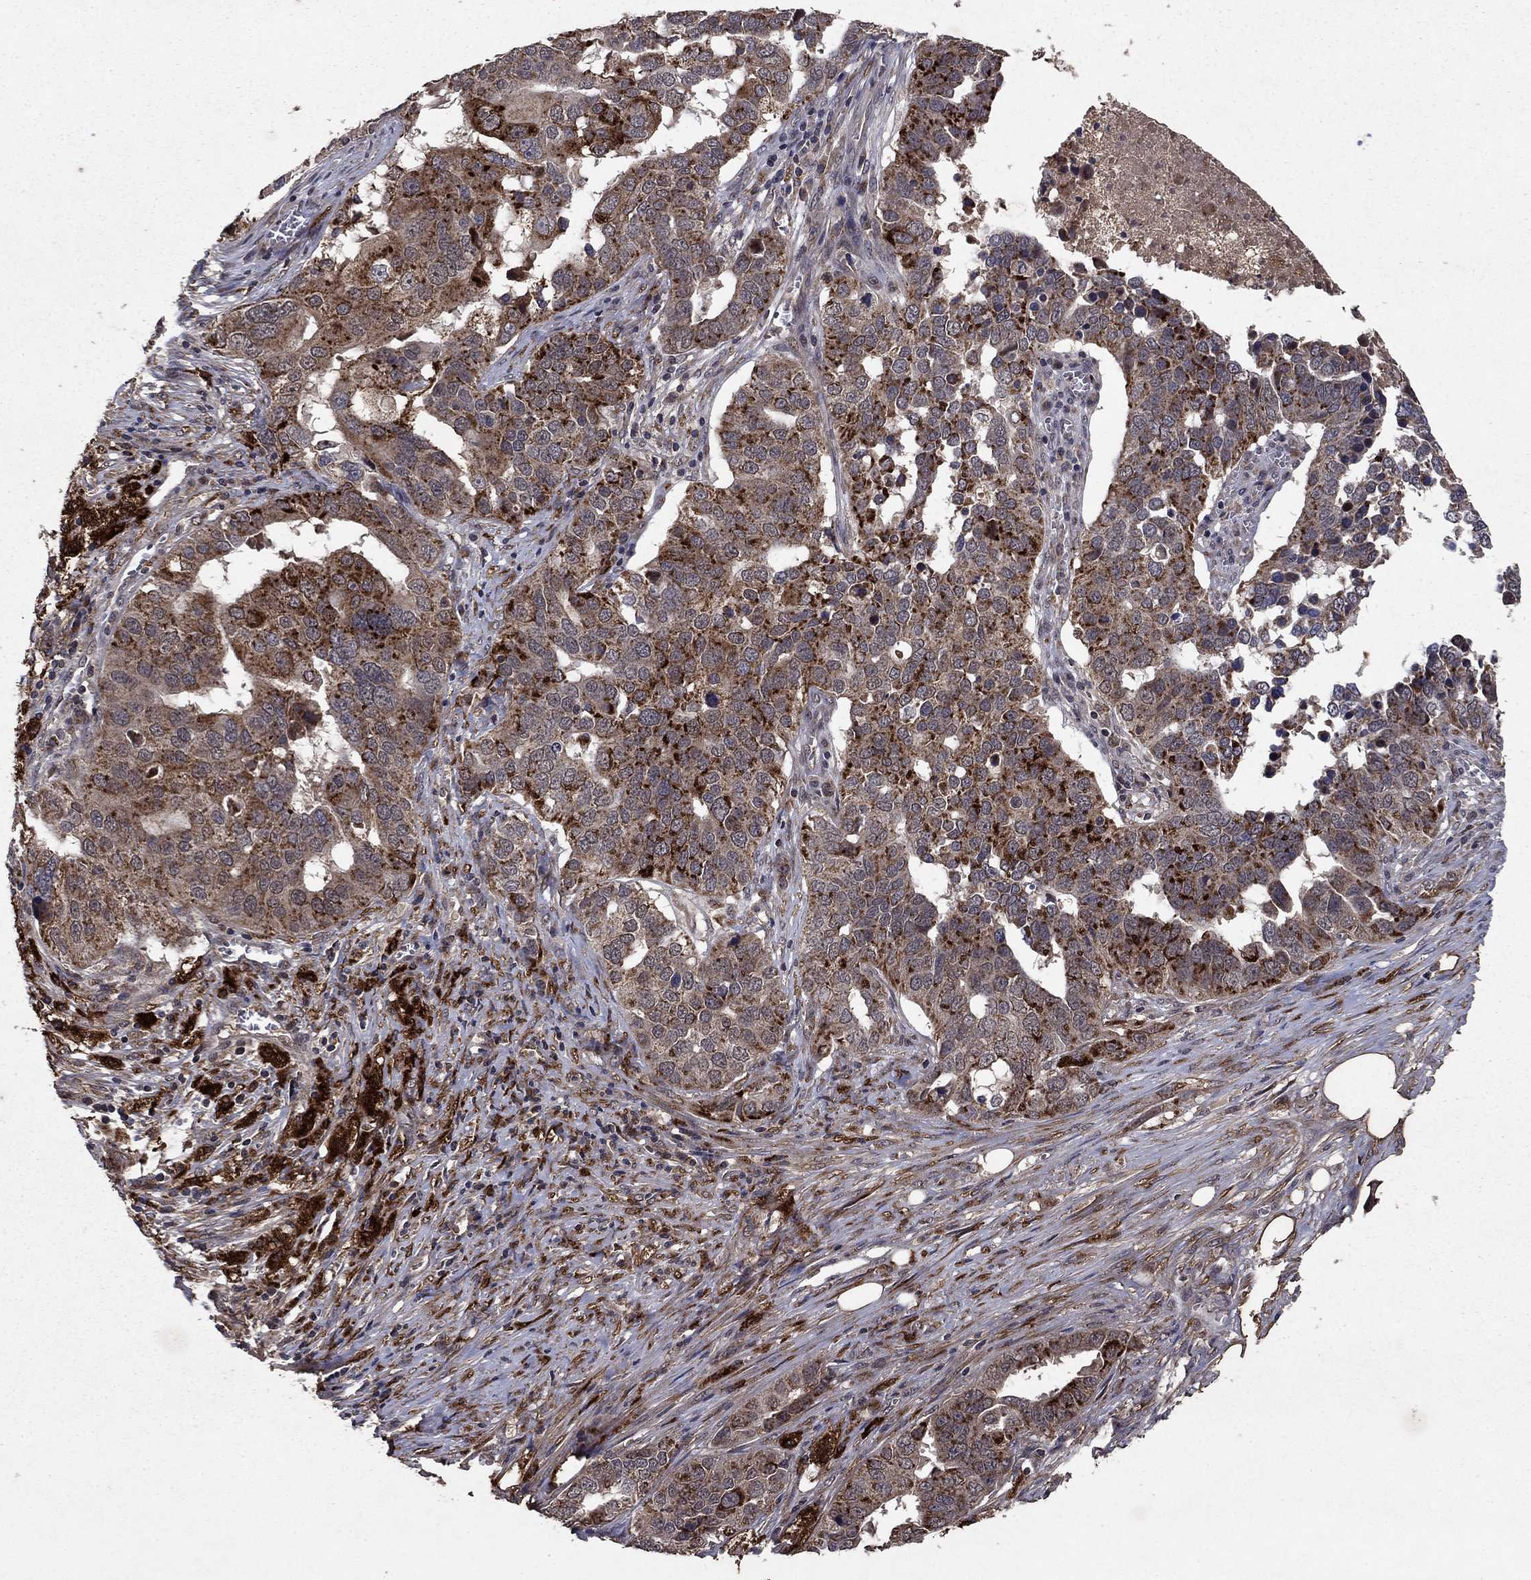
{"staining": {"intensity": "strong", "quantity": "25%-75%", "location": "cytoplasmic/membranous"}, "tissue": "ovarian cancer", "cell_type": "Tumor cells", "image_type": "cancer", "snomed": [{"axis": "morphology", "description": "Carcinoma, endometroid"}, {"axis": "topography", "description": "Soft tissue"}, {"axis": "topography", "description": "Ovary"}], "caption": "Endometroid carcinoma (ovarian) tissue reveals strong cytoplasmic/membranous staining in approximately 25%-75% of tumor cells", "gene": "DHRS1", "patient": {"sex": "female", "age": 52}}